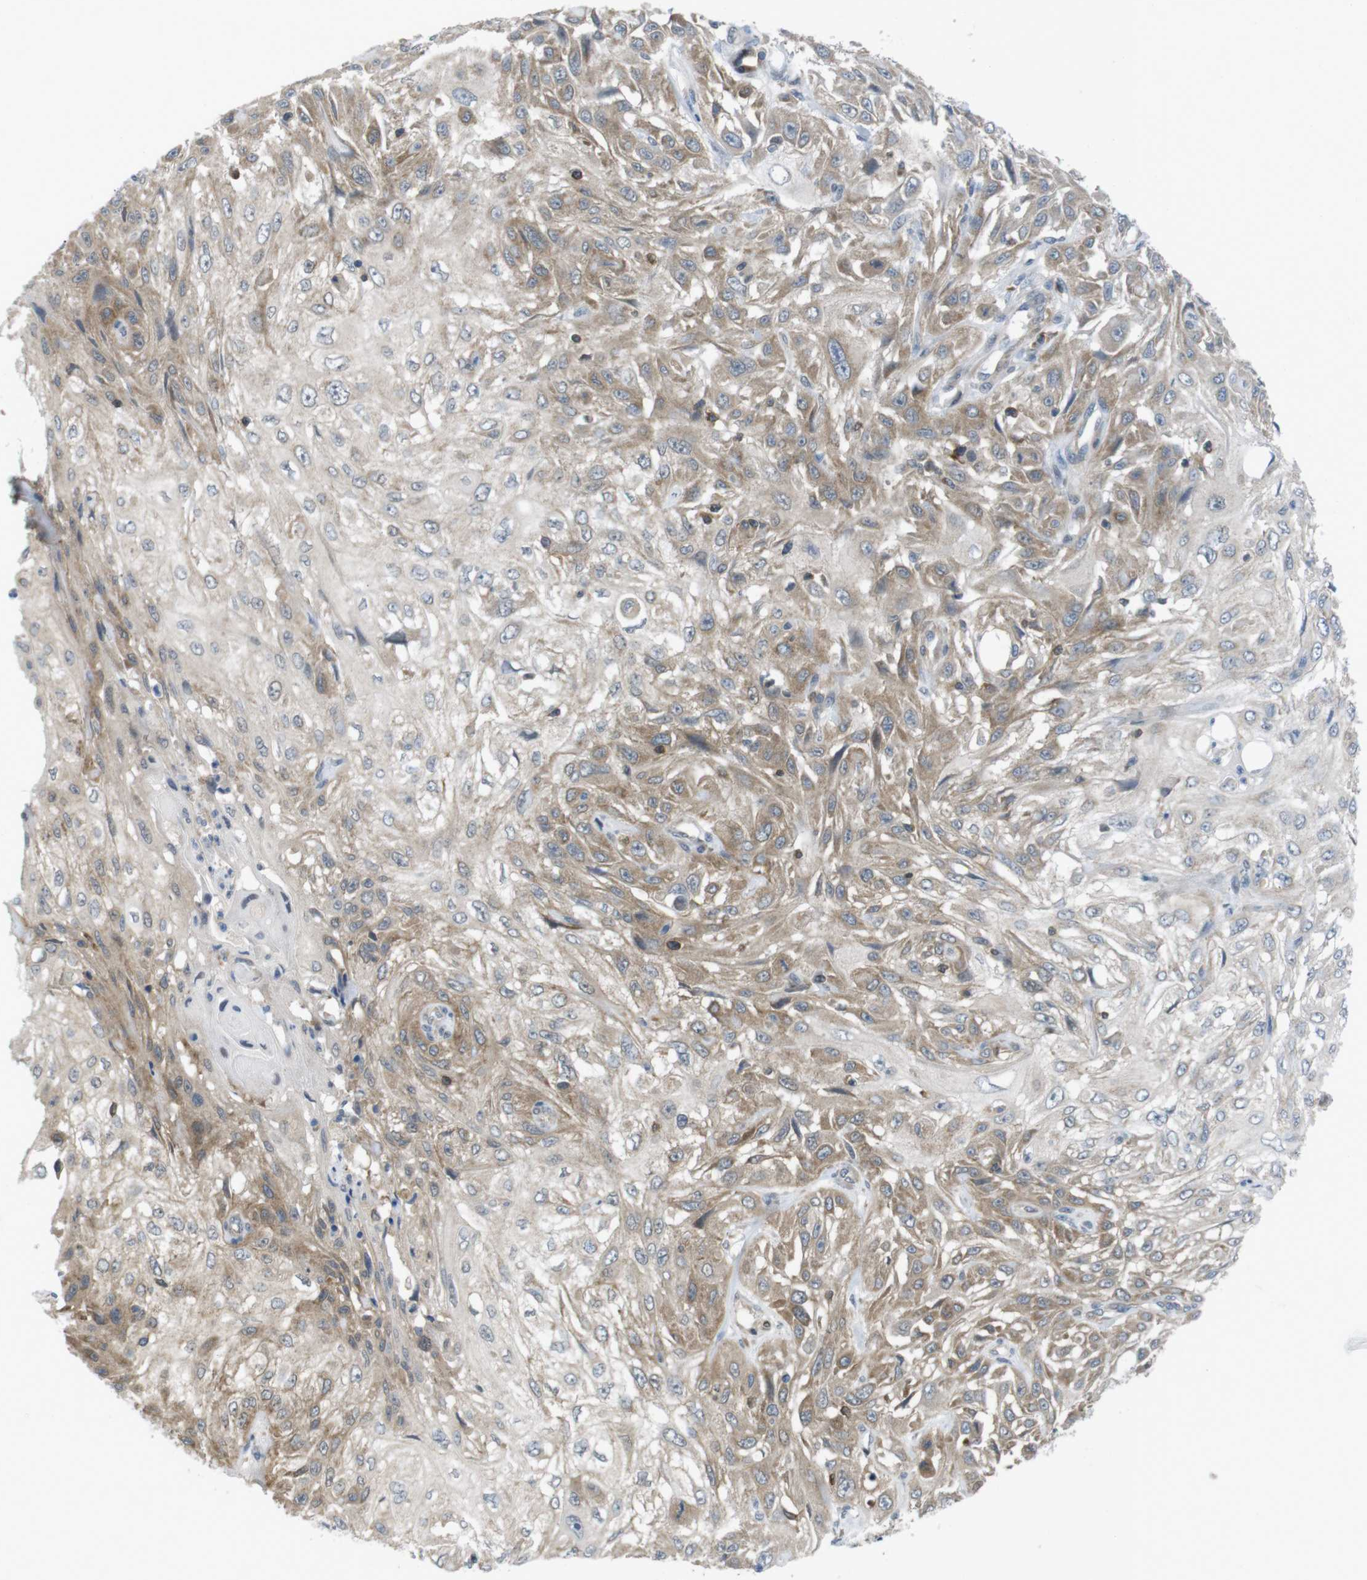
{"staining": {"intensity": "moderate", "quantity": "25%-75%", "location": "cytoplasmic/membranous"}, "tissue": "skin cancer", "cell_type": "Tumor cells", "image_type": "cancer", "snomed": [{"axis": "morphology", "description": "Squamous cell carcinoma, NOS"}, {"axis": "topography", "description": "Skin"}], "caption": "This is an image of IHC staining of skin squamous cell carcinoma, which shows moderate positivity in the cytoplasmic/membranous of tumor cells.", "gene": "MTHFD1", "patient": {"sex": "male", "age": 75}}